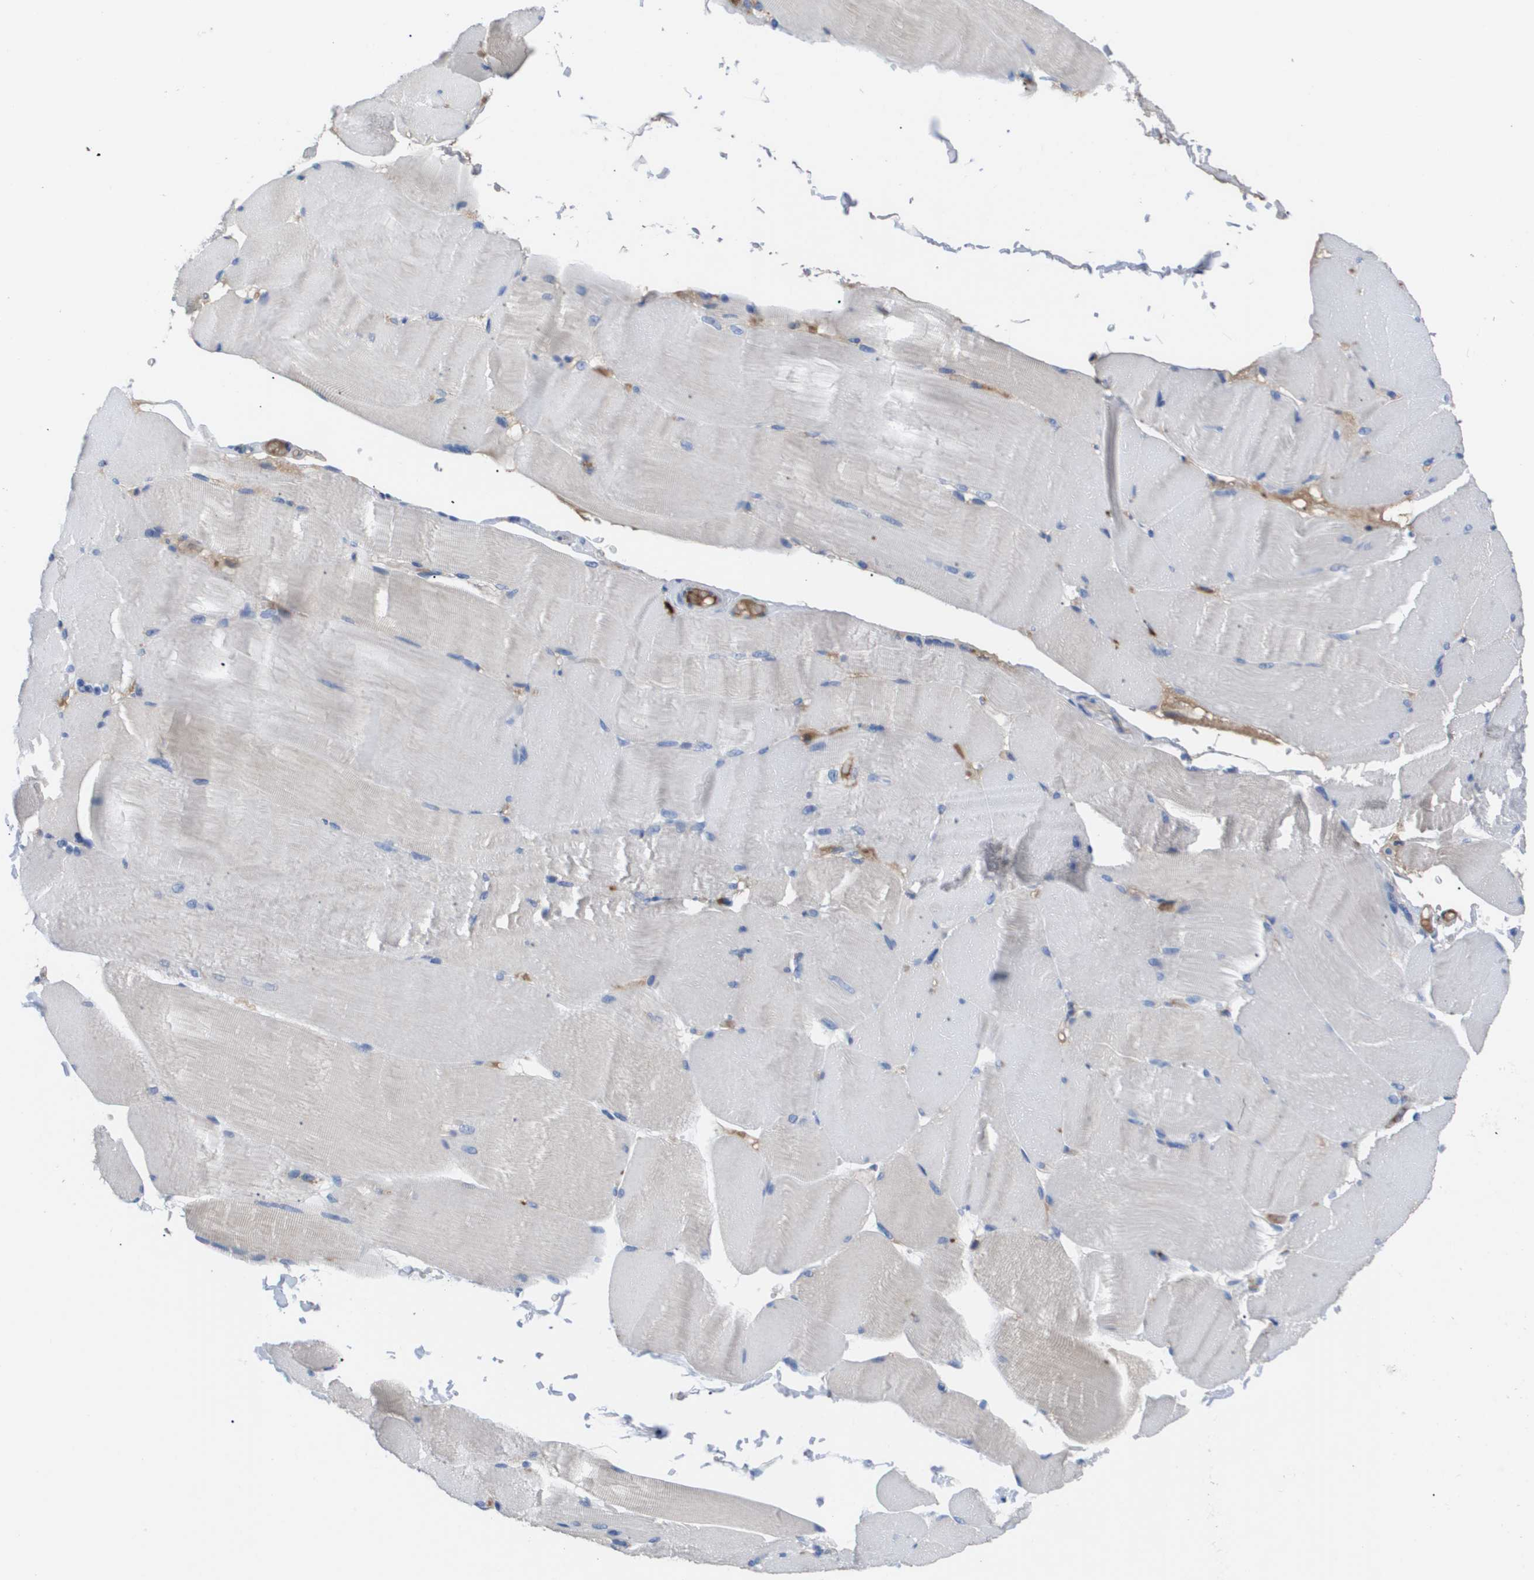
{"staining": {"intensity": "negative", "quantity": "none", "location": "none"}, "tissue": "skeletal muscle", "cell_type": "Myocytes", "image_type": "normal", "snomed": [{"axis": "morphology", "description": "Normal tissue, NOS"}, {"axis": "topography", "description": "Skin"}, {"axis": "topography", "description": "Skeletal muscle"}], "caption": "A histopathology image of skeletal muscle stained for a protein demonstrates no brown staining in myocytes. Nuclei are stained in blue.", "gene": "SERPINA6", "patient": {"sex": "male", "age": 83}}